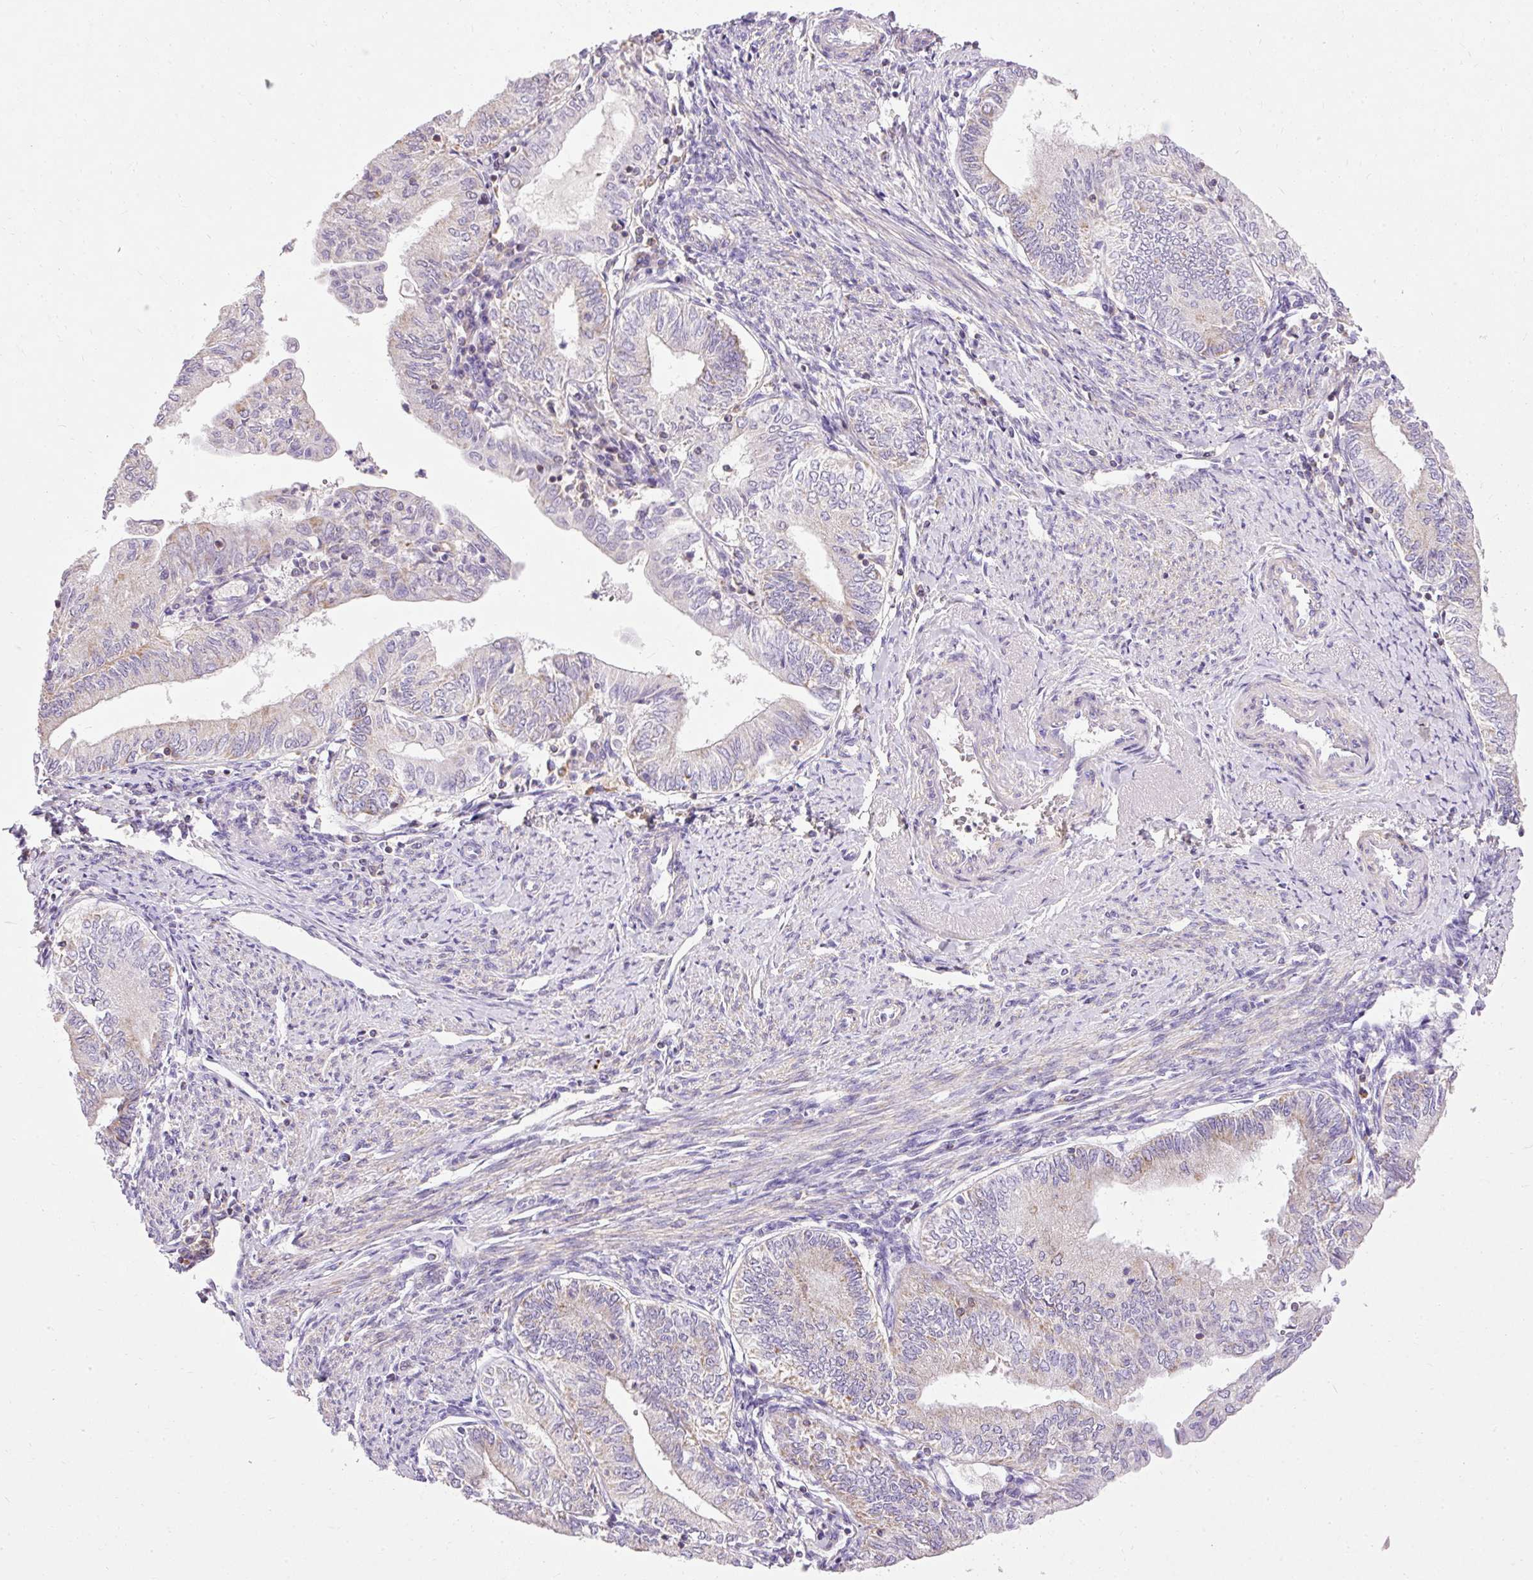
{"staining": {"intensity": "negative", "quantity": "none", "location": "none"}, "tissue": "endometrial cancer", "cell_type": "Tumor cells", "image_type": "cancer", "snomed": [{"axis": "morphology", "description": "Adenocarcinoma, NOS"}, {"axis": "topography", "description": "Endometrium"}], "caption": "Immunohistochemical staining of human endometrial cancer (adenocarcinoma) exhibits no significant staining in tumor cells.", "gene": "IMMT", "patient": {"sex": "female", "age": 66}}